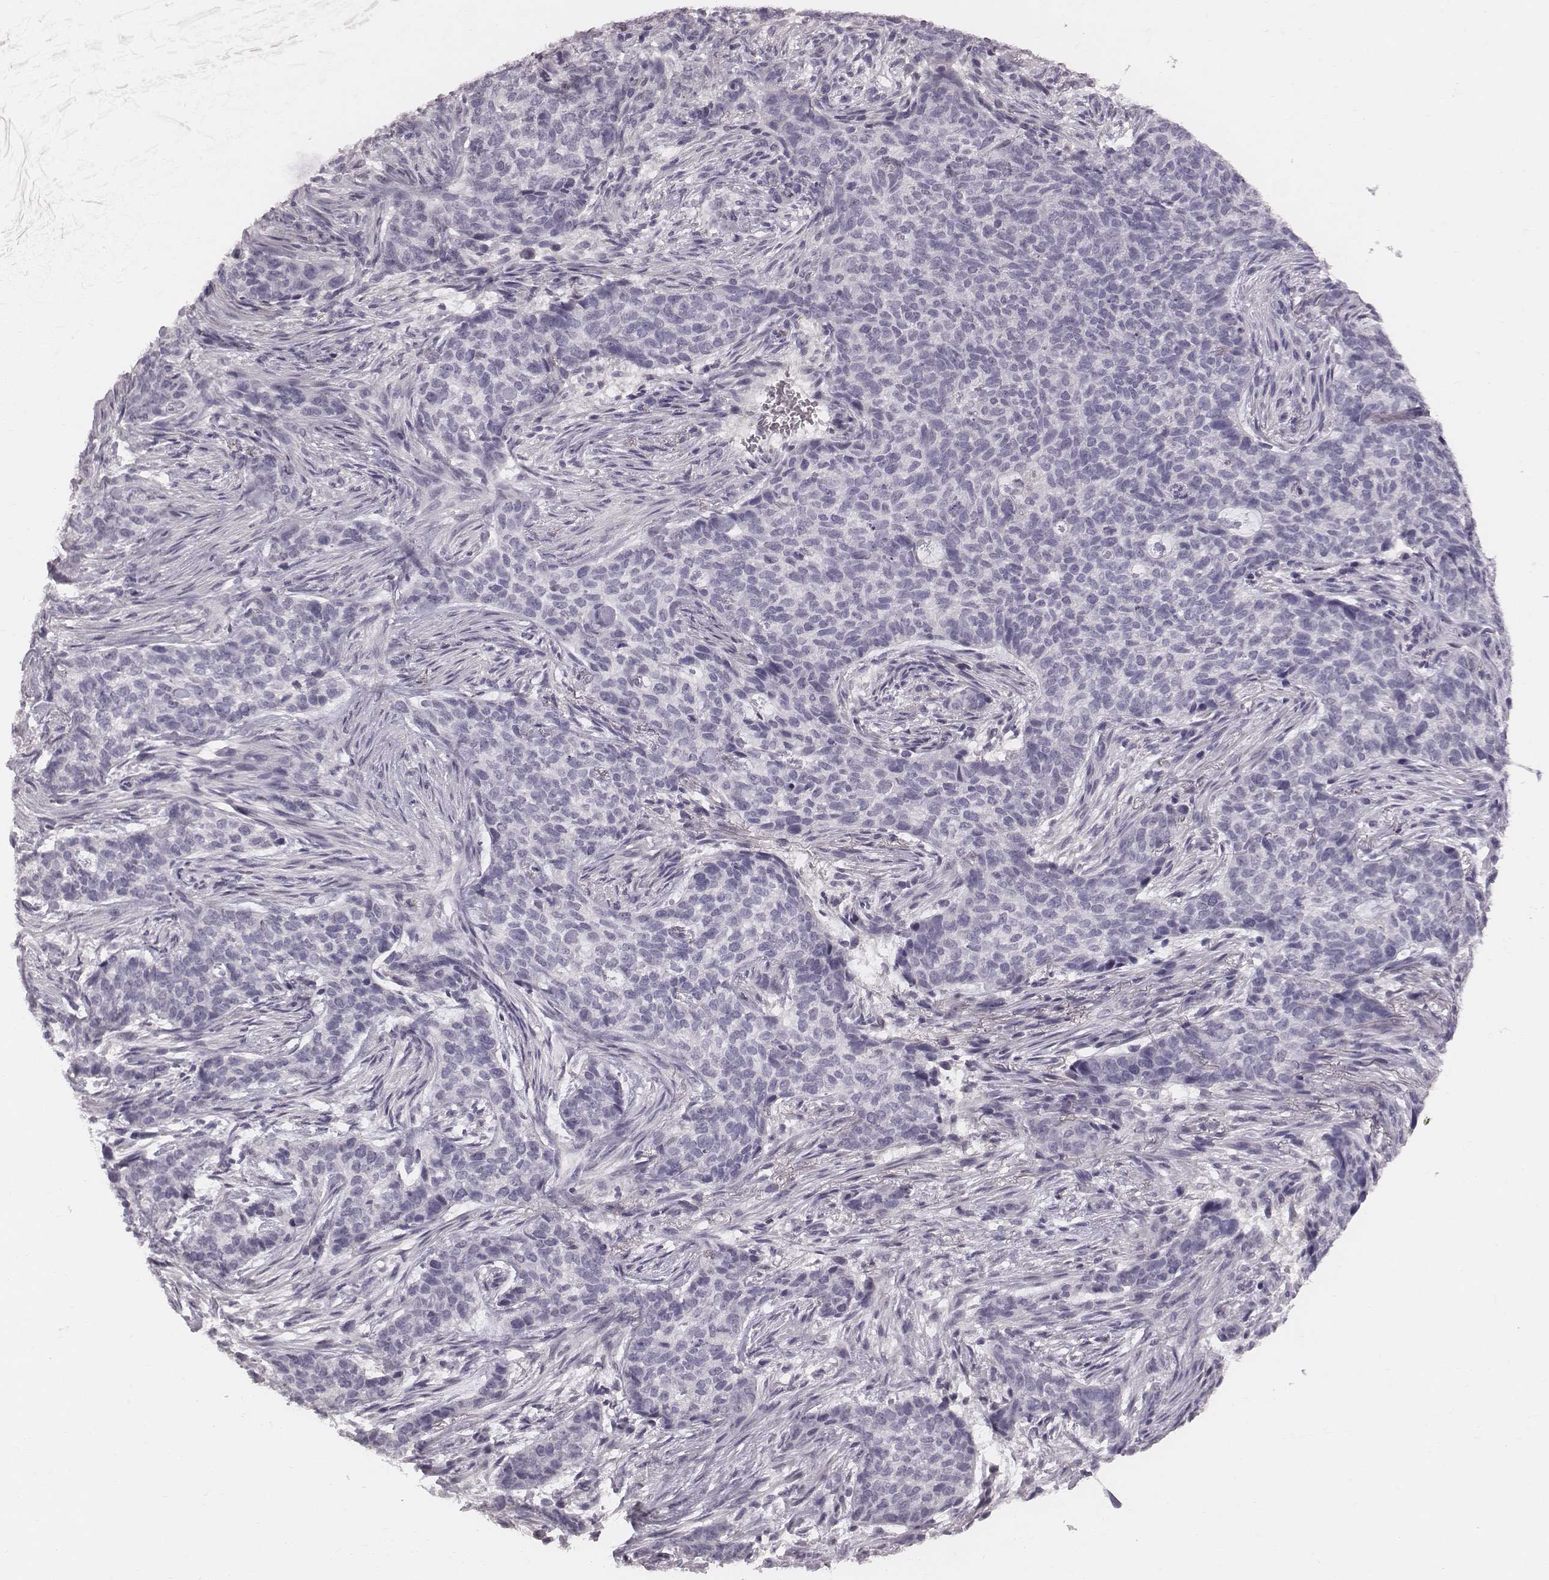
{"staining": {"intensity": "negative", "quantity": "none", "location": "none"}, "tissue": "skin cancer", "cell_type": "Tumor cells", "image_type": "cancer", "snomed": [{"axis": "morphology", "description": "Basal cell carcinoma"}, {"axis": "topography", "description": "Skin"}], "caption": "Photomicrograph shows no protein expression in tumor cells of skin basal cell carcinoma tissue. (Immunohistochemistry (ihc), brightfield microscopy, high magnification).", "gene": "CFTR", "patient": {"sex": "female", "age": 69}}